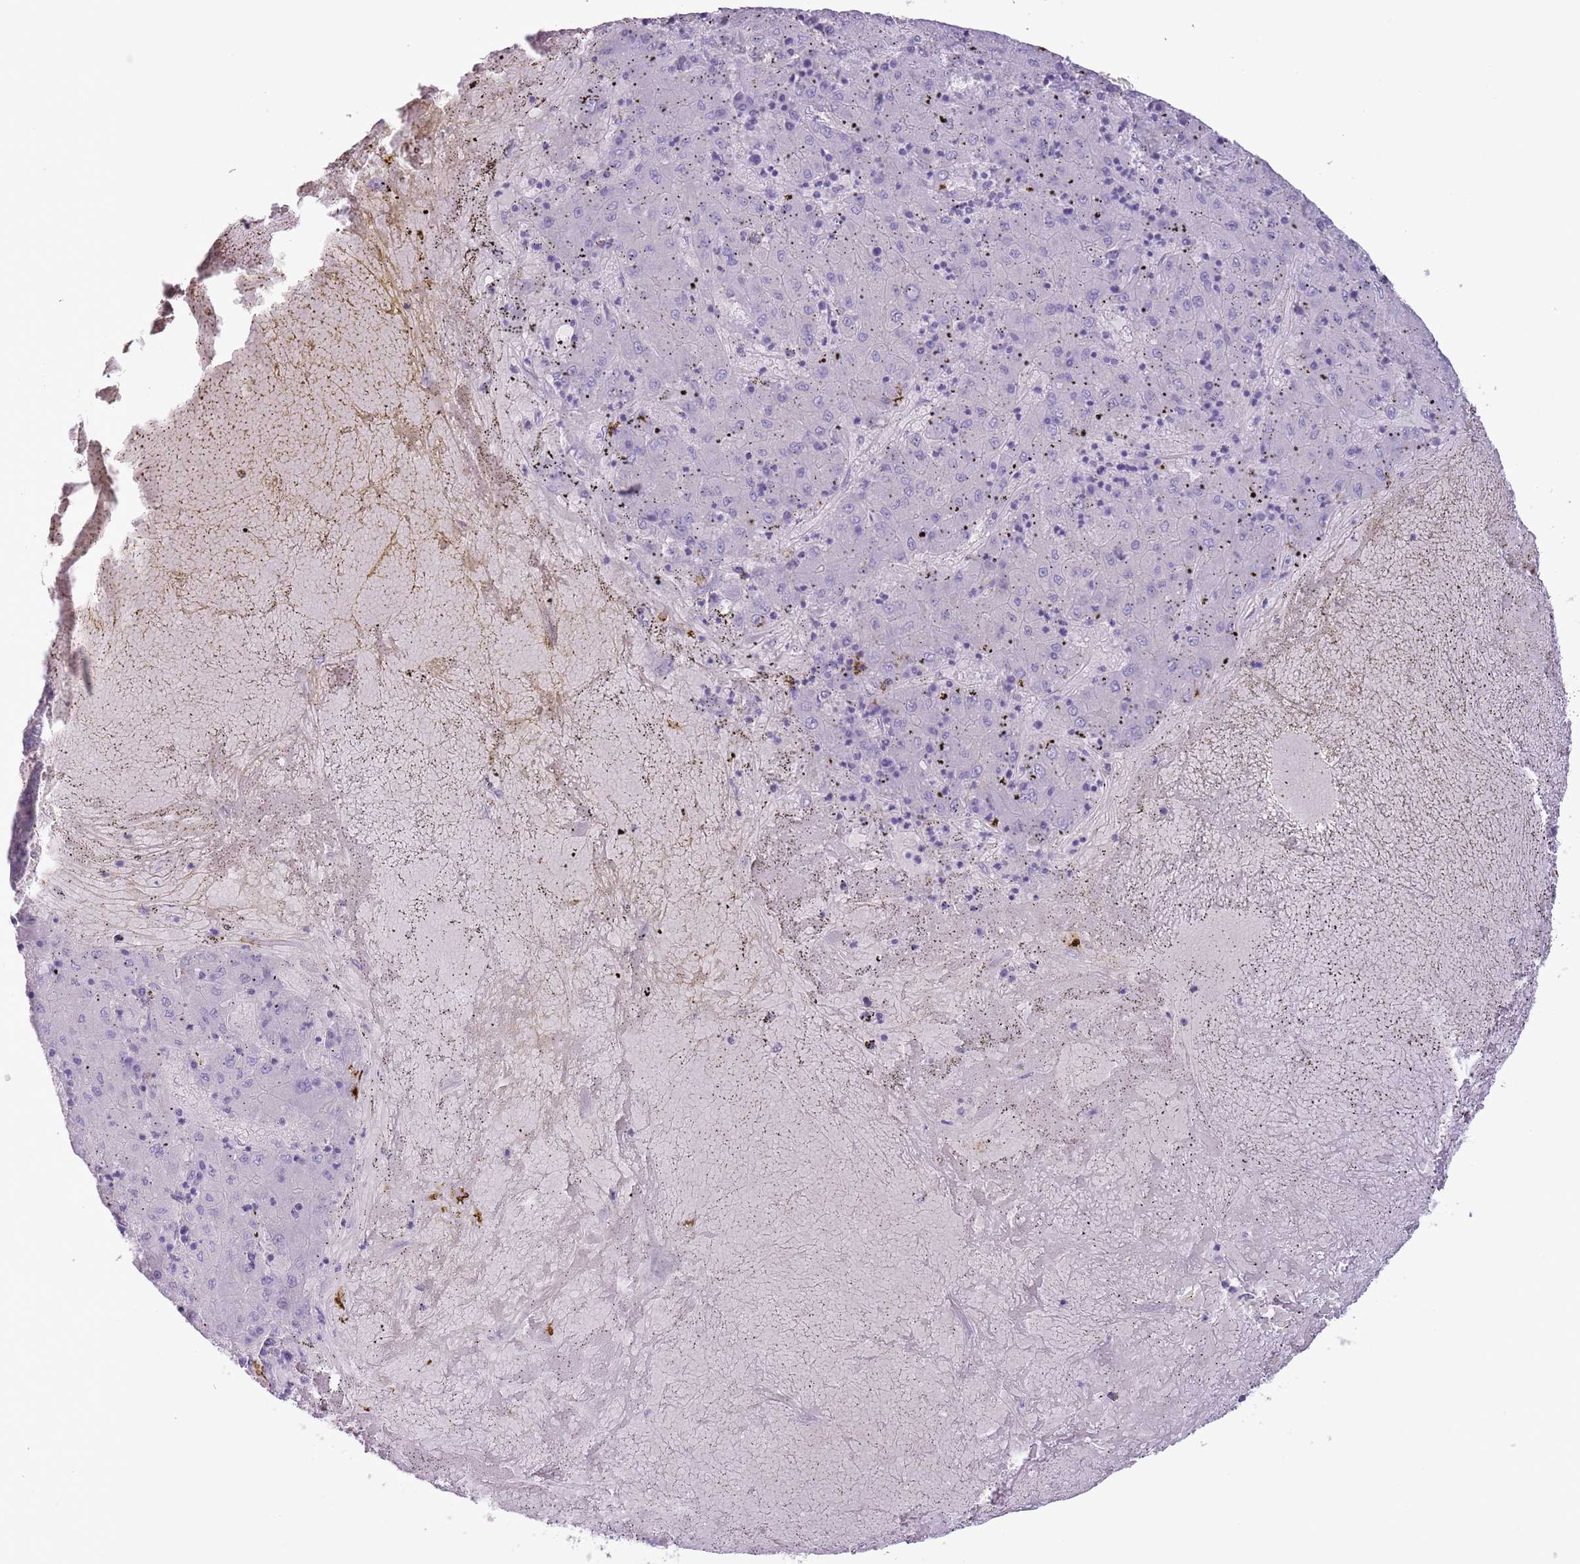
{"staining": {"intensity": "negative", "quantity": "none", "location": "none"}, "tissue": "liver cancer", "cell_type": "Tumor cells", "image_type": "cancer", "snomed": [{"axis": "morphology", "description": "Carcinoma, Hepatocellular, NOS"}, {"axis": "topography", "description": "Liver"}], "caption": "A high-resolution photomicrograph shows immunohistochemistry staining of hepatocellular carcinoma (liver), which shows no significant positivity in tumor cells.", "gene": "RBP3", "patient": {"sex": "male", "age": 72}}